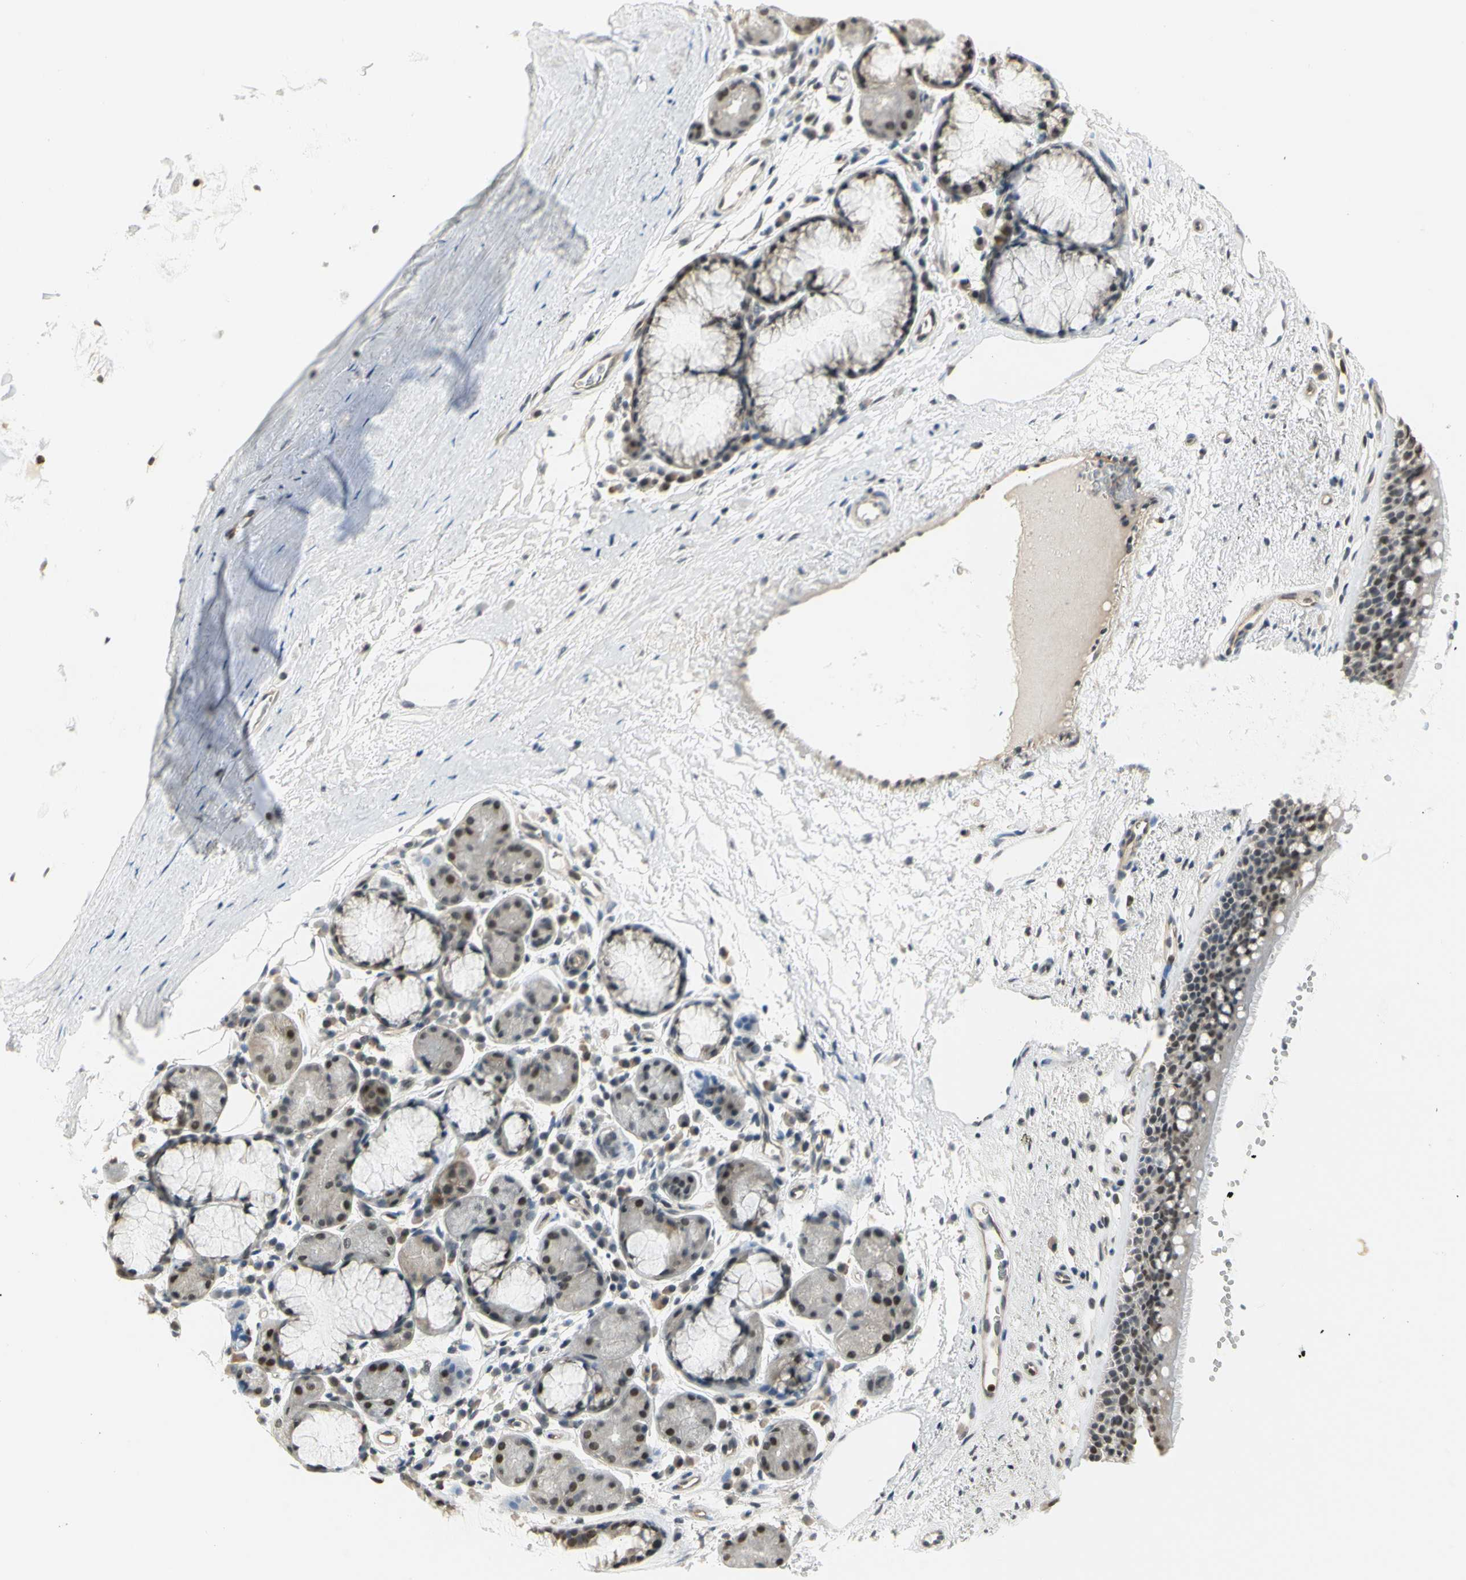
{"staining": {"intensity": "moderate", "quantity": "25%-75%", "location": "nuclear"}, "tissue": "bronchus", "cell_type": "Respiratory epithelial cells", "image_type": "normal", "snomed": [{"axis": "morphology", "description": "Normal tissue, NOS"}, {"axis": "topography", "description": "Bronchus"}], "caption": "This micrograph reveals immunohistochemistry (IHC) staining of unremarkable human bronchus, with medium moderate nuclear staining in approximately 25%-75% of respiratory epithelial cells.", "gene": "IMPG2", "patient": {"sex": "female", "age": 54}}